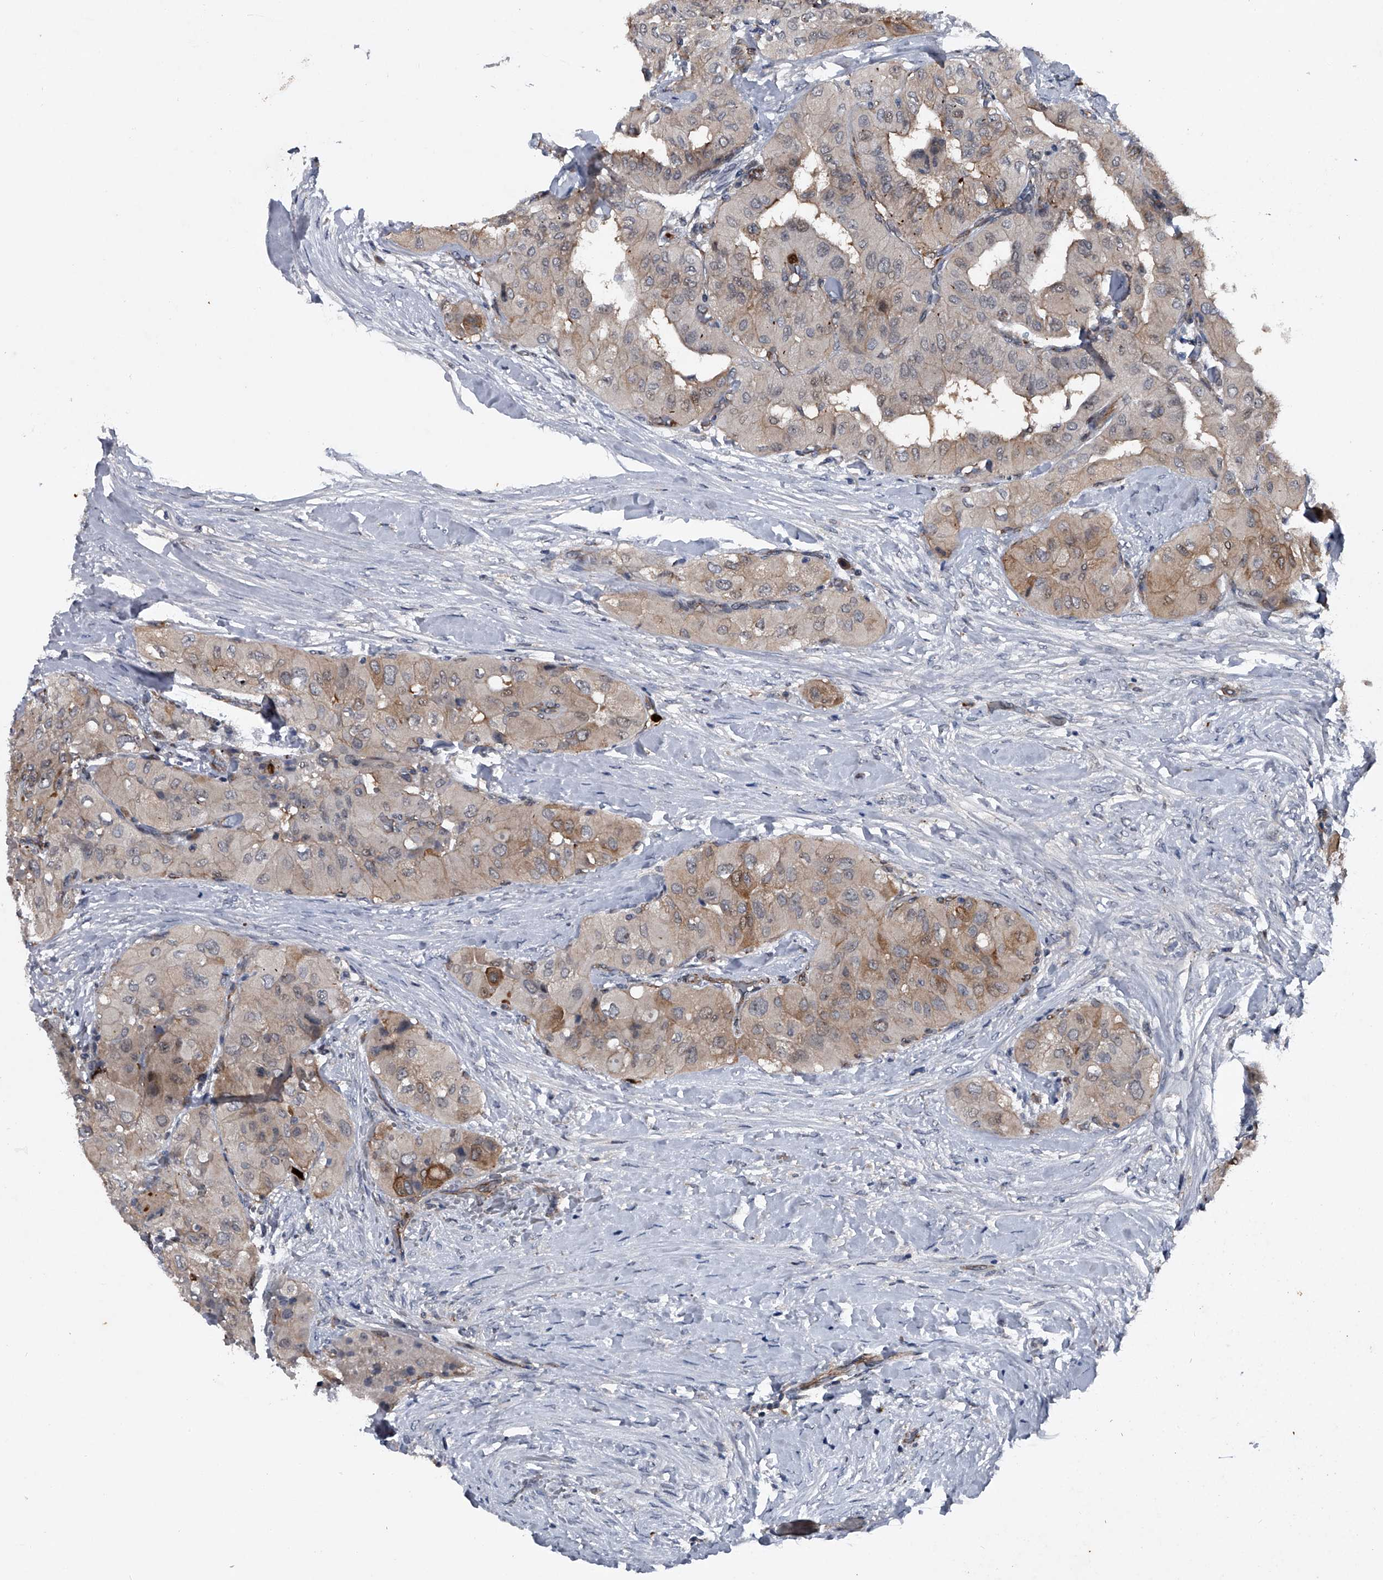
{"staining": {"intensity": "moderate", "quantity": "<25%", "location": "cytoplasmic/membranous"}, "tissue": "thyroid cancer", "cell_type": "Tumor cells", "image_type": "cancer", "snomed": [{"axis": "morphology", "description": "Papillary adenocarcinoma, NOS"}, {"axis": "topography", "description": "Thyroid gland"}], "caption": "Papillary adenocarcinoma (thyroid) stained with a protein marker exhibits moderate staining in tumor cells.", "gene": "MAPKAP1", "patient": {"sex": "female", "age": 59}}